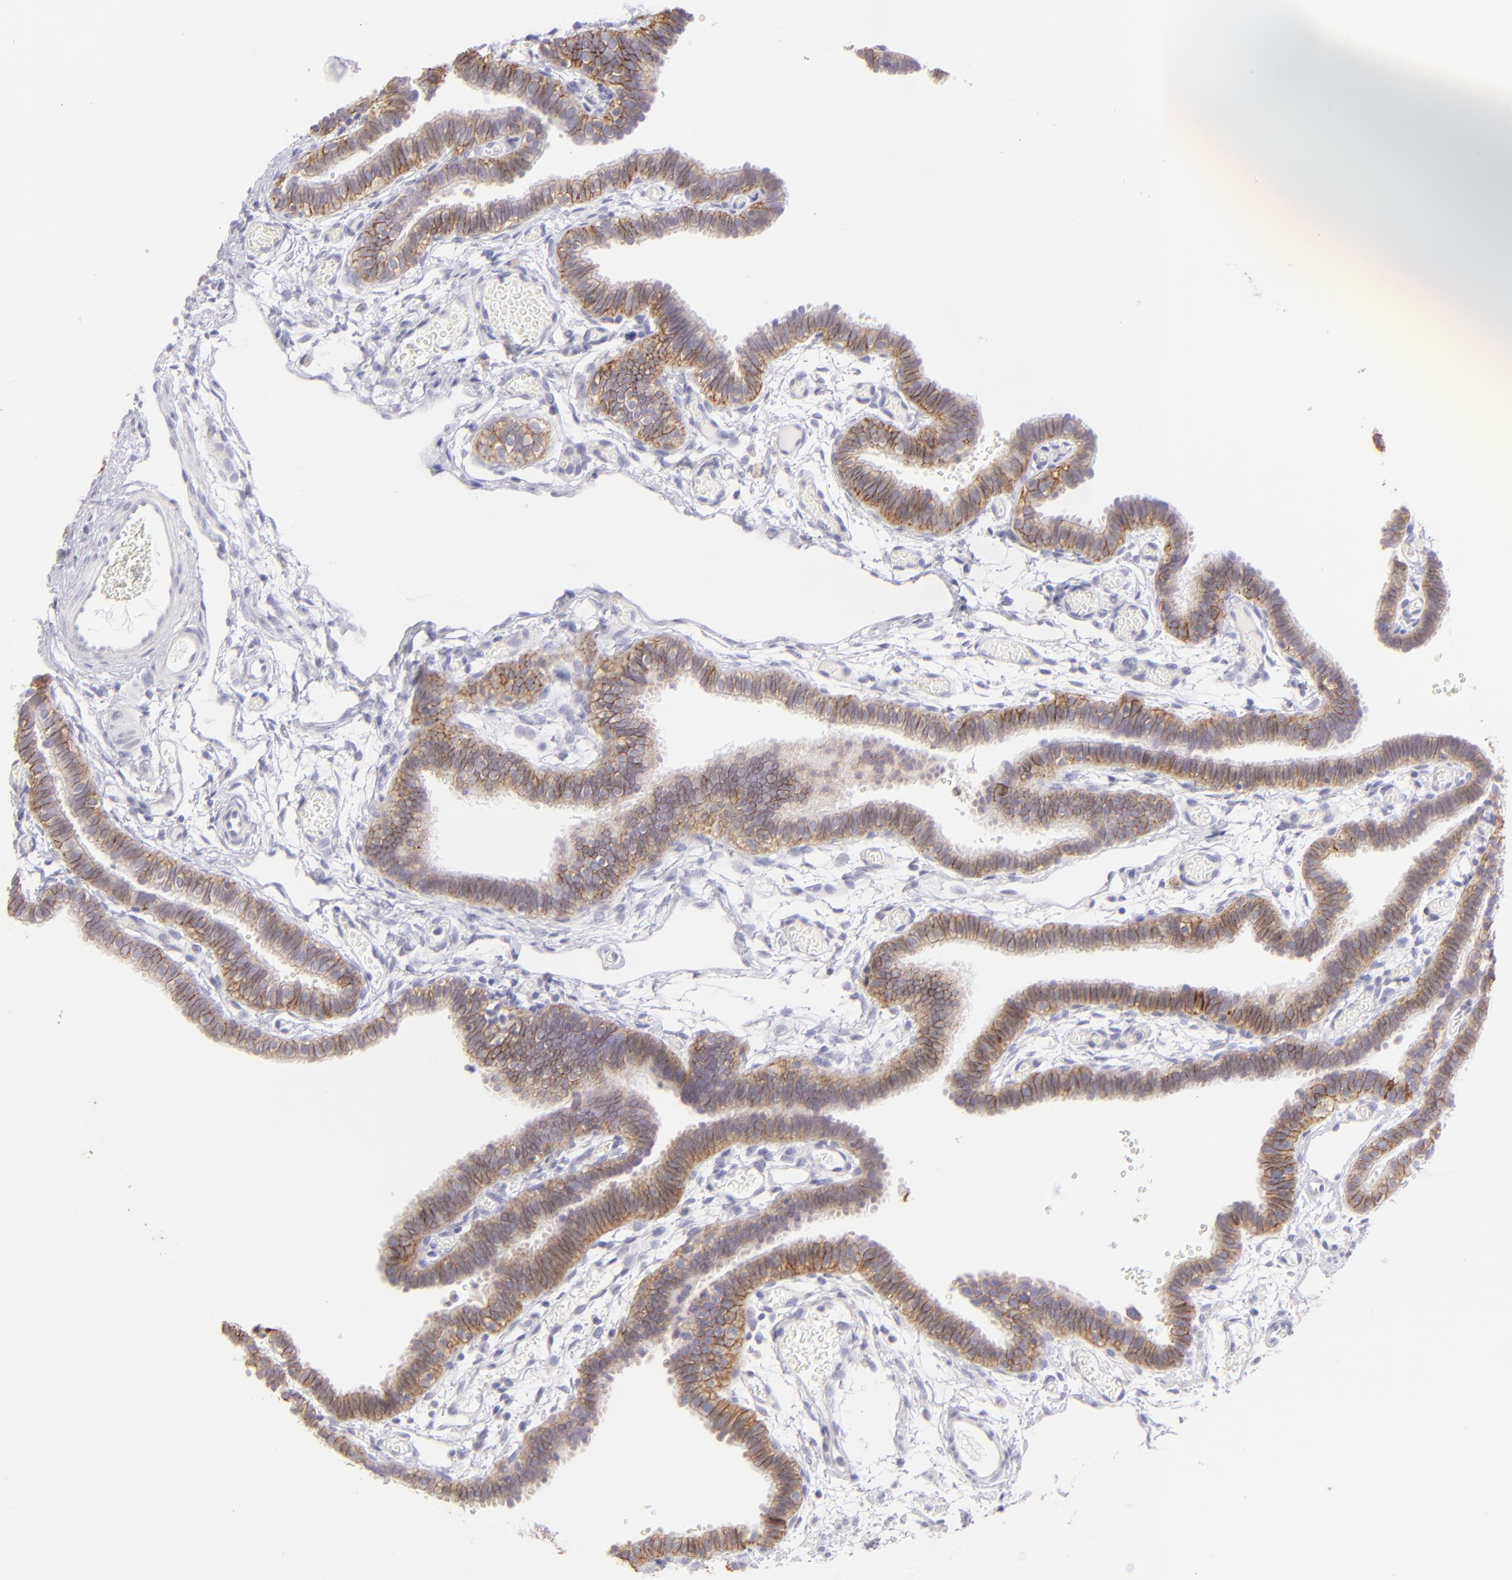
{"staining": {"intensity": "moderate", "quantity": ">75%", "location": "cytoplasmic/membranous"}, "tissue": "fallopian tube", "cell_type": "Glandular cells", "image_type": "normal", "snomed": [{"axis": "morphology", "description": "Normal tissue, NOS"}, {"axis": "topography", "description": "Fallopian tube"}], "caption": "A high-resolution micrograph shows immunohistochemistry staining of normal fallopian tube, which displays moderate cytoplasmic/membranous expression in about >75% of glandular cells.", "gene": "CLDN4", "patient": {"sex": "female", "age": 29}}